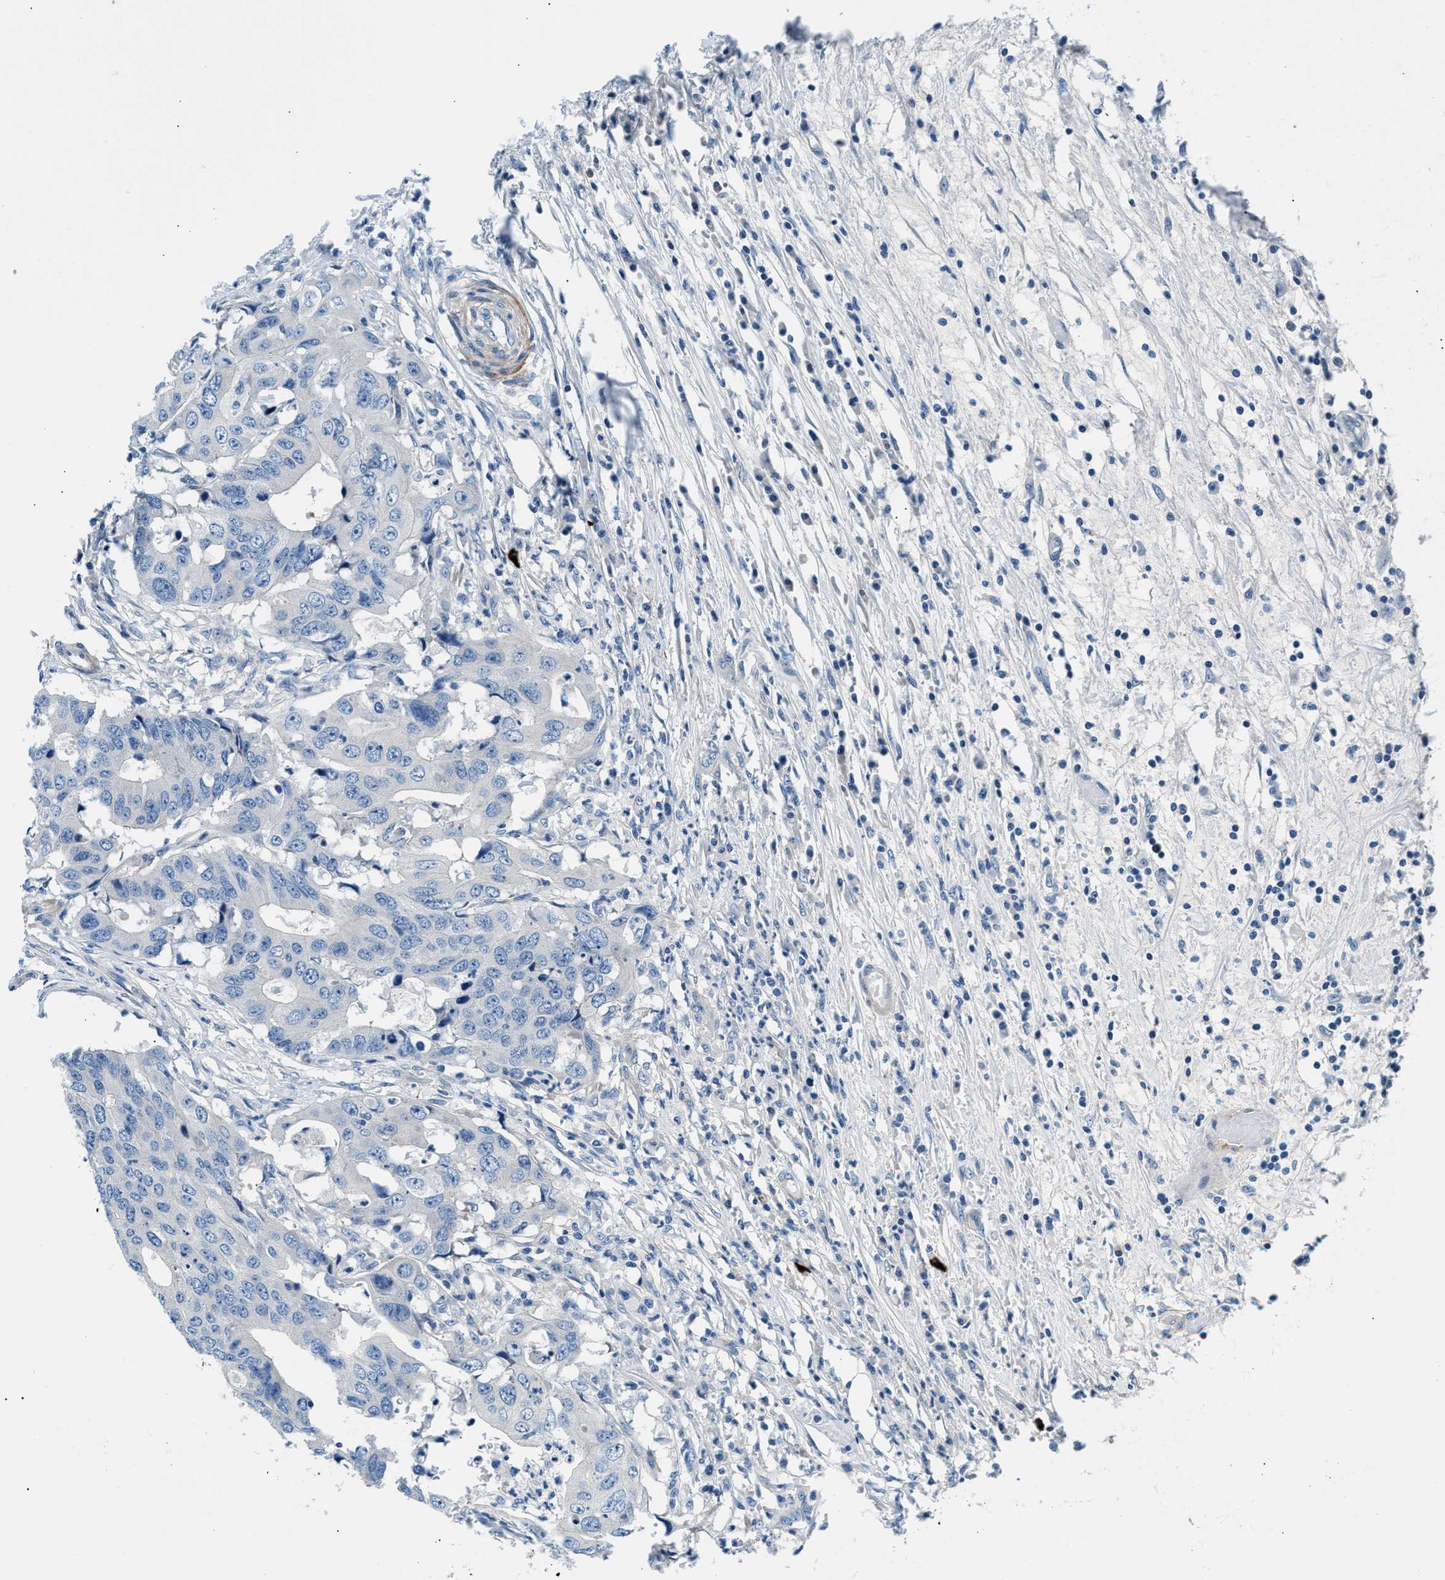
{"staining": {"intensity": "negative", "quantity": "none", "location": "none"}, "tissue": "colorectal cancer", "cell_type": "Tumor cells", "image_type": "cancer", "snomed": [{"axis": "morphology", "description": "Adenocarcinoma, NOS"}, {"axis": "topography", "description": "Colon"}], "caption": "Colorectal cancer stained for a protein using immunohistochemistry (IHC) exhibits no staining tumor cells.", "gene": "CDRT4", "patient": {"sex": "male", "age": 71}}